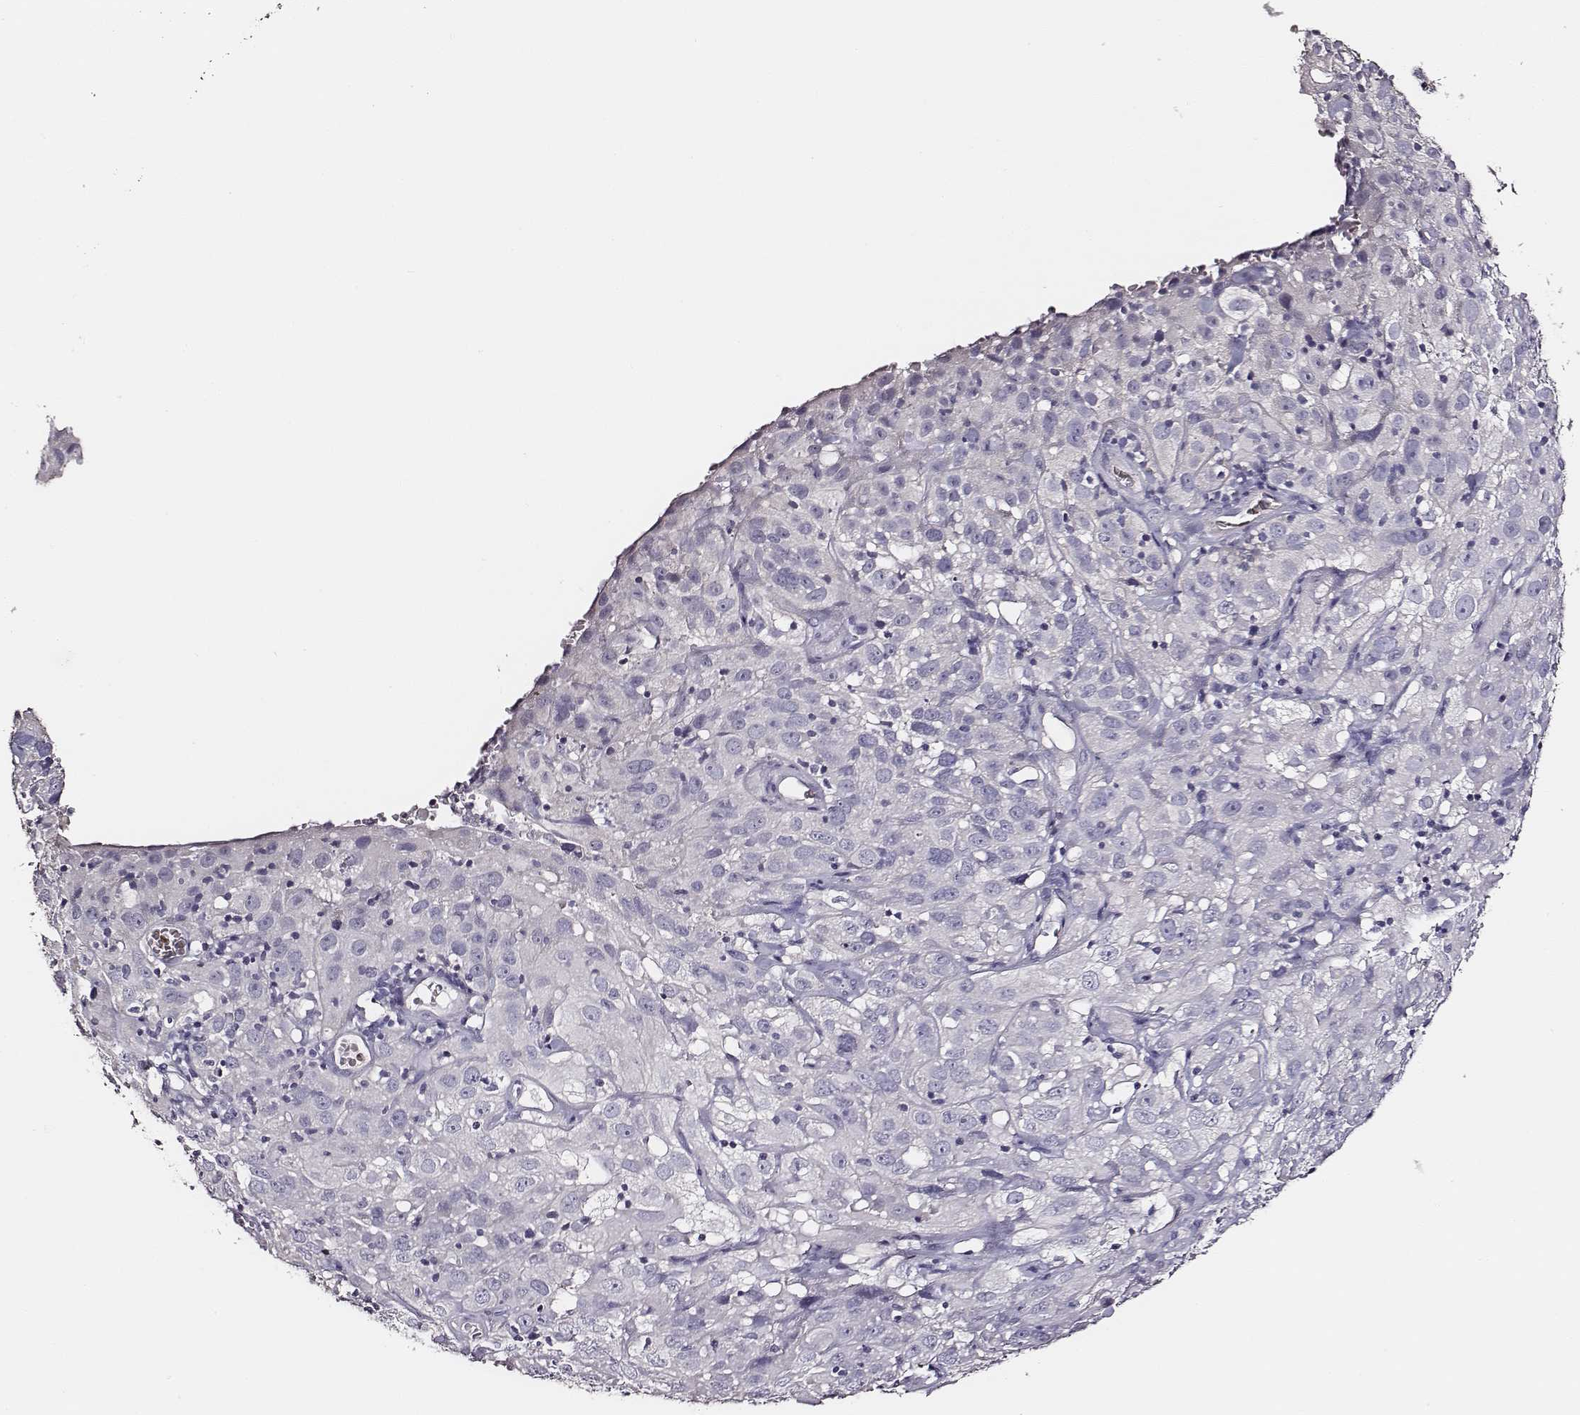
{"staining": {"intensity": "negative", "quantity": "none", "location": "none"}, "tissue": "cervical cancer", "cell_type": "Tumor cells", "image_type": "cancer", "snomed": [{"axis": "morphology", "description": "Squamous cell carcinoma, NOS"}, {"axis": "topography", "description": "Cervix"}], "caption": "Immunohistochemistry histopathology image of human cervical squamous cell carcinoma stained for a protein (brown), which displays no staining in tumor cells.", "gene": "AADAT", "patient": {"sex": "female", "age": 32}}